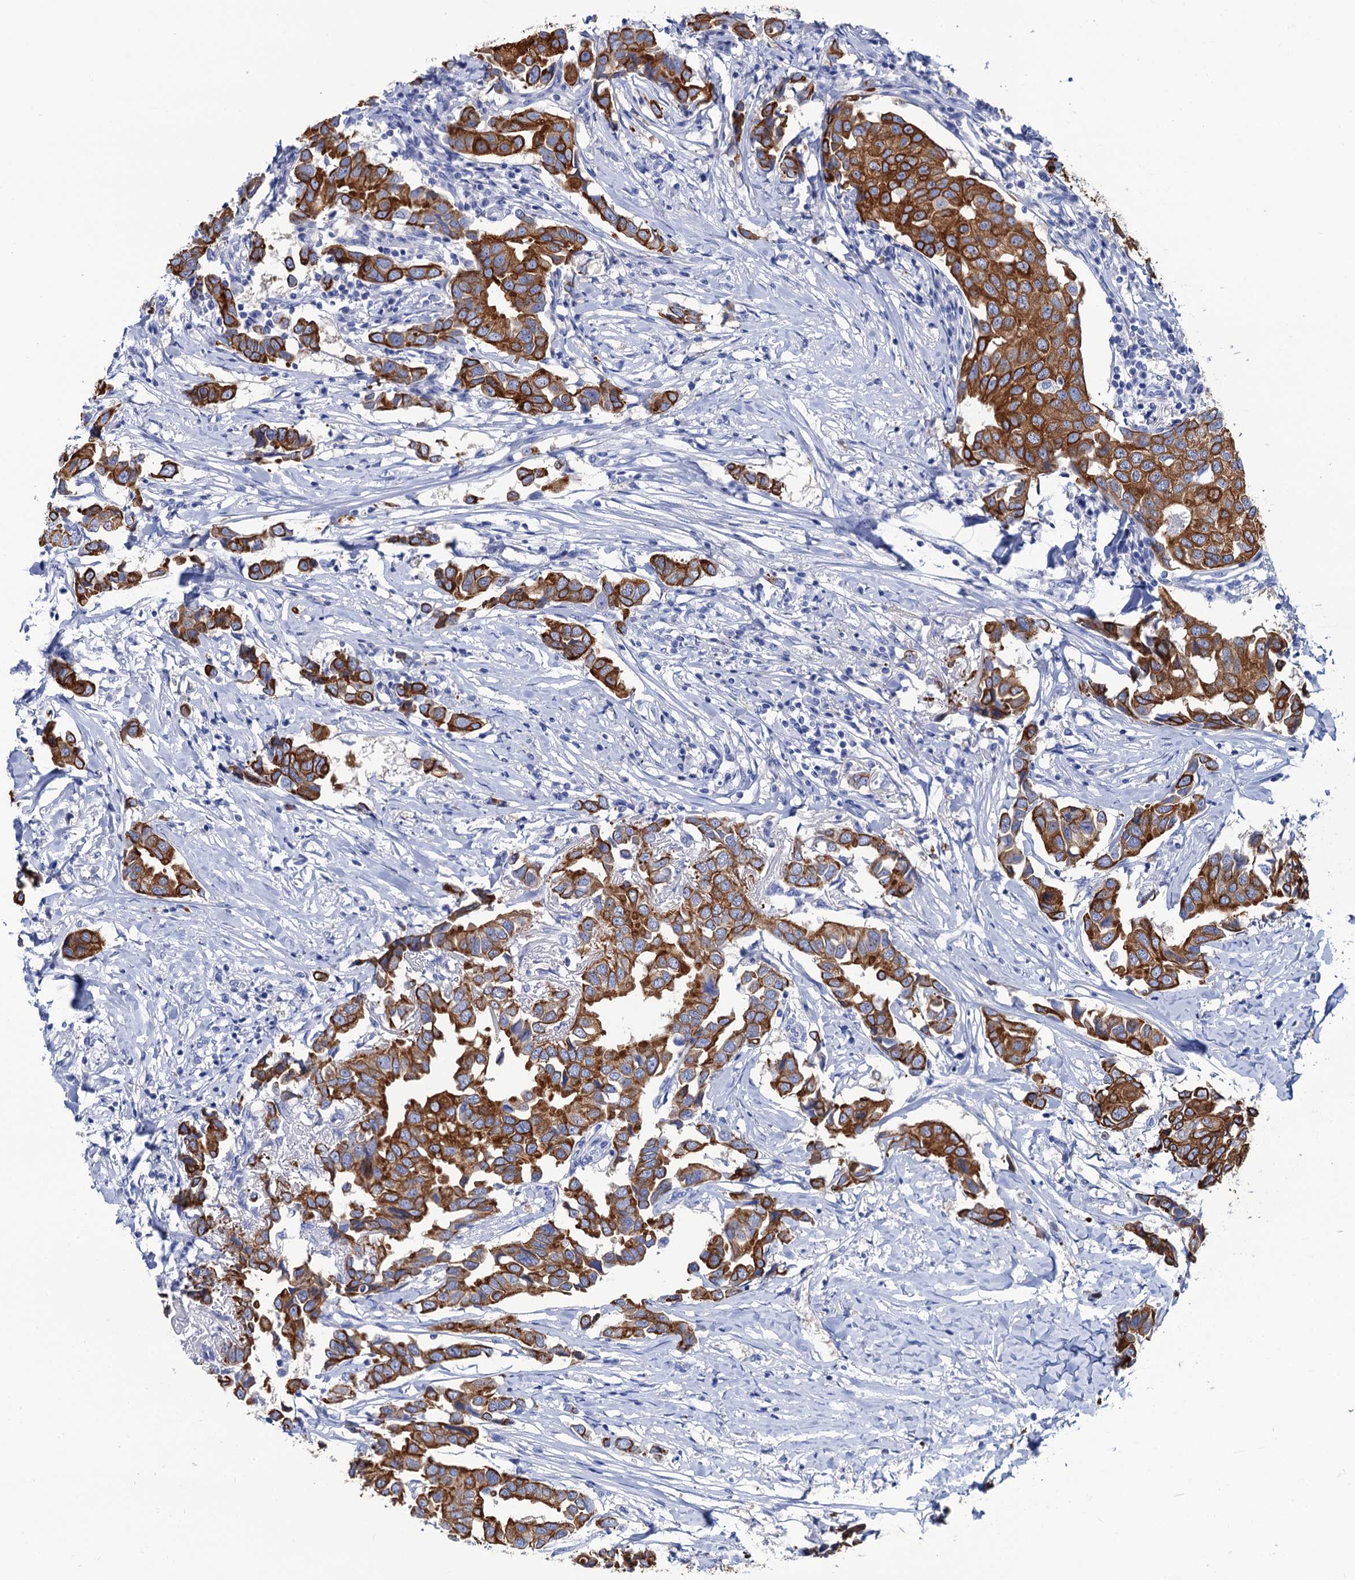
{"staining": {"intensity": "strong", "quantity": ">75%", "location": "cytoplasmic/membranous"}, "tissue": "breast cancer", "cell_type": "Tumor cells", "image_type": "cancer", "snomed": [{"axis": "morphology", "description": "Duct carcinoma"}, {"axis": "topography", "description": "Breast"}], "caption": "Intraductal carcinoma (breast) tissue shows strong cytoplasmic/membranous expression in approximately >75% of tumor cells, visualized by immunohistochemistry.", "gene": "RAB3IP", "patient": {"sex": "female", "age": 80}}